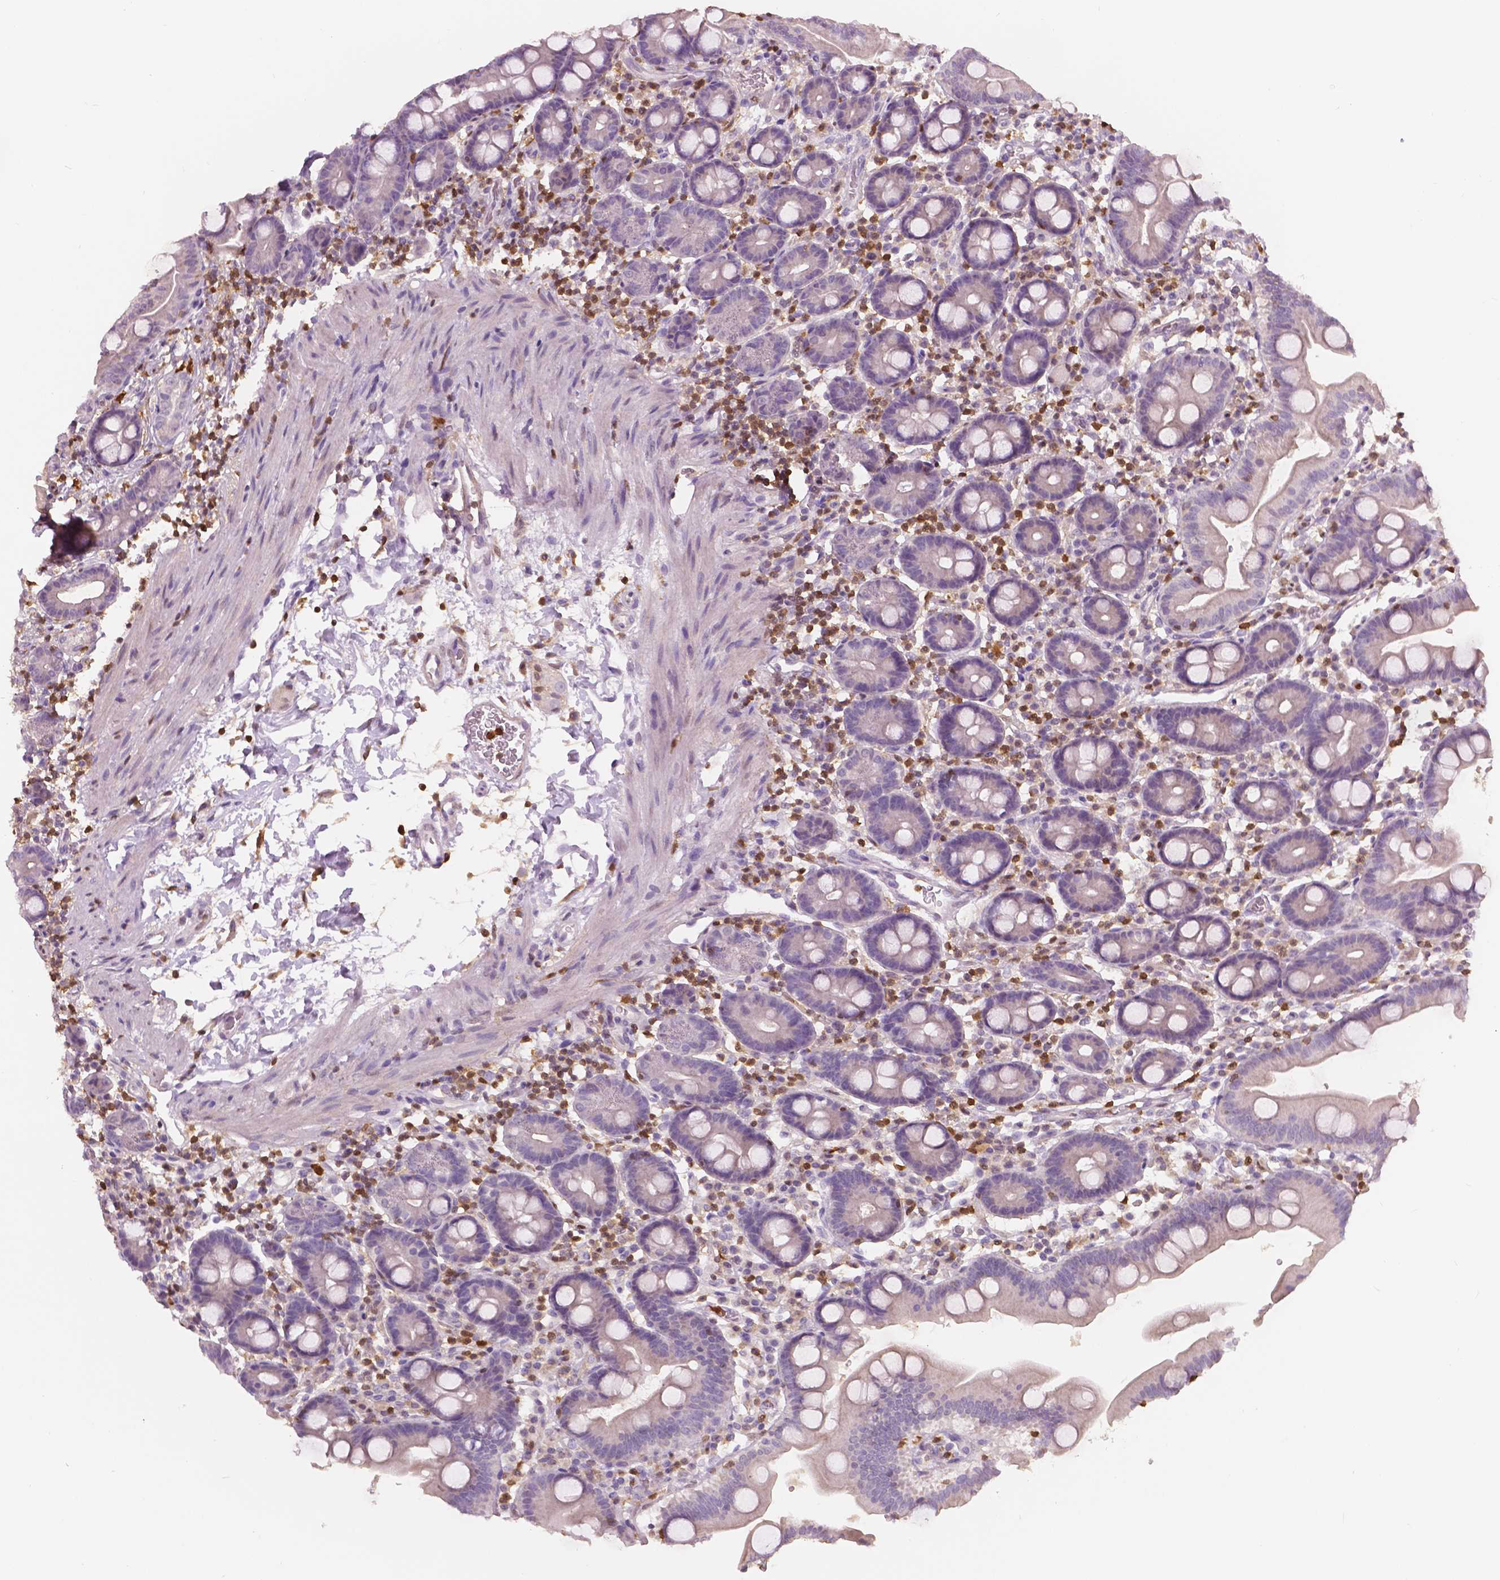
{"staining": {"intensity": "negative", "quantity": "none", "location": "none"}, "tissue": "duodenum", "cell_type": "Glandular cells", "image_type": "normal", "snomed": [{"axis": "morphology", "description": "Normal tissue, NOS"}, {"axis": "topography", "description": "Pancreas"}, {"axis": "topography", "description": "Duodenum"}], "caption": "Immunohistochemistry (IHC) histopathology image of benign duodenum: duodenum stained with DAB (3,3'-diaminobenzidine) exhibits no significant protein expression in glandular cells. The staining is performed using DAB (3,3'-diaminobenzidine) brown chromogen with nuclei counter-stained in using hematoxylin.", "gene": "S100A4", "patient": {"sex": "male", "age": 59}}